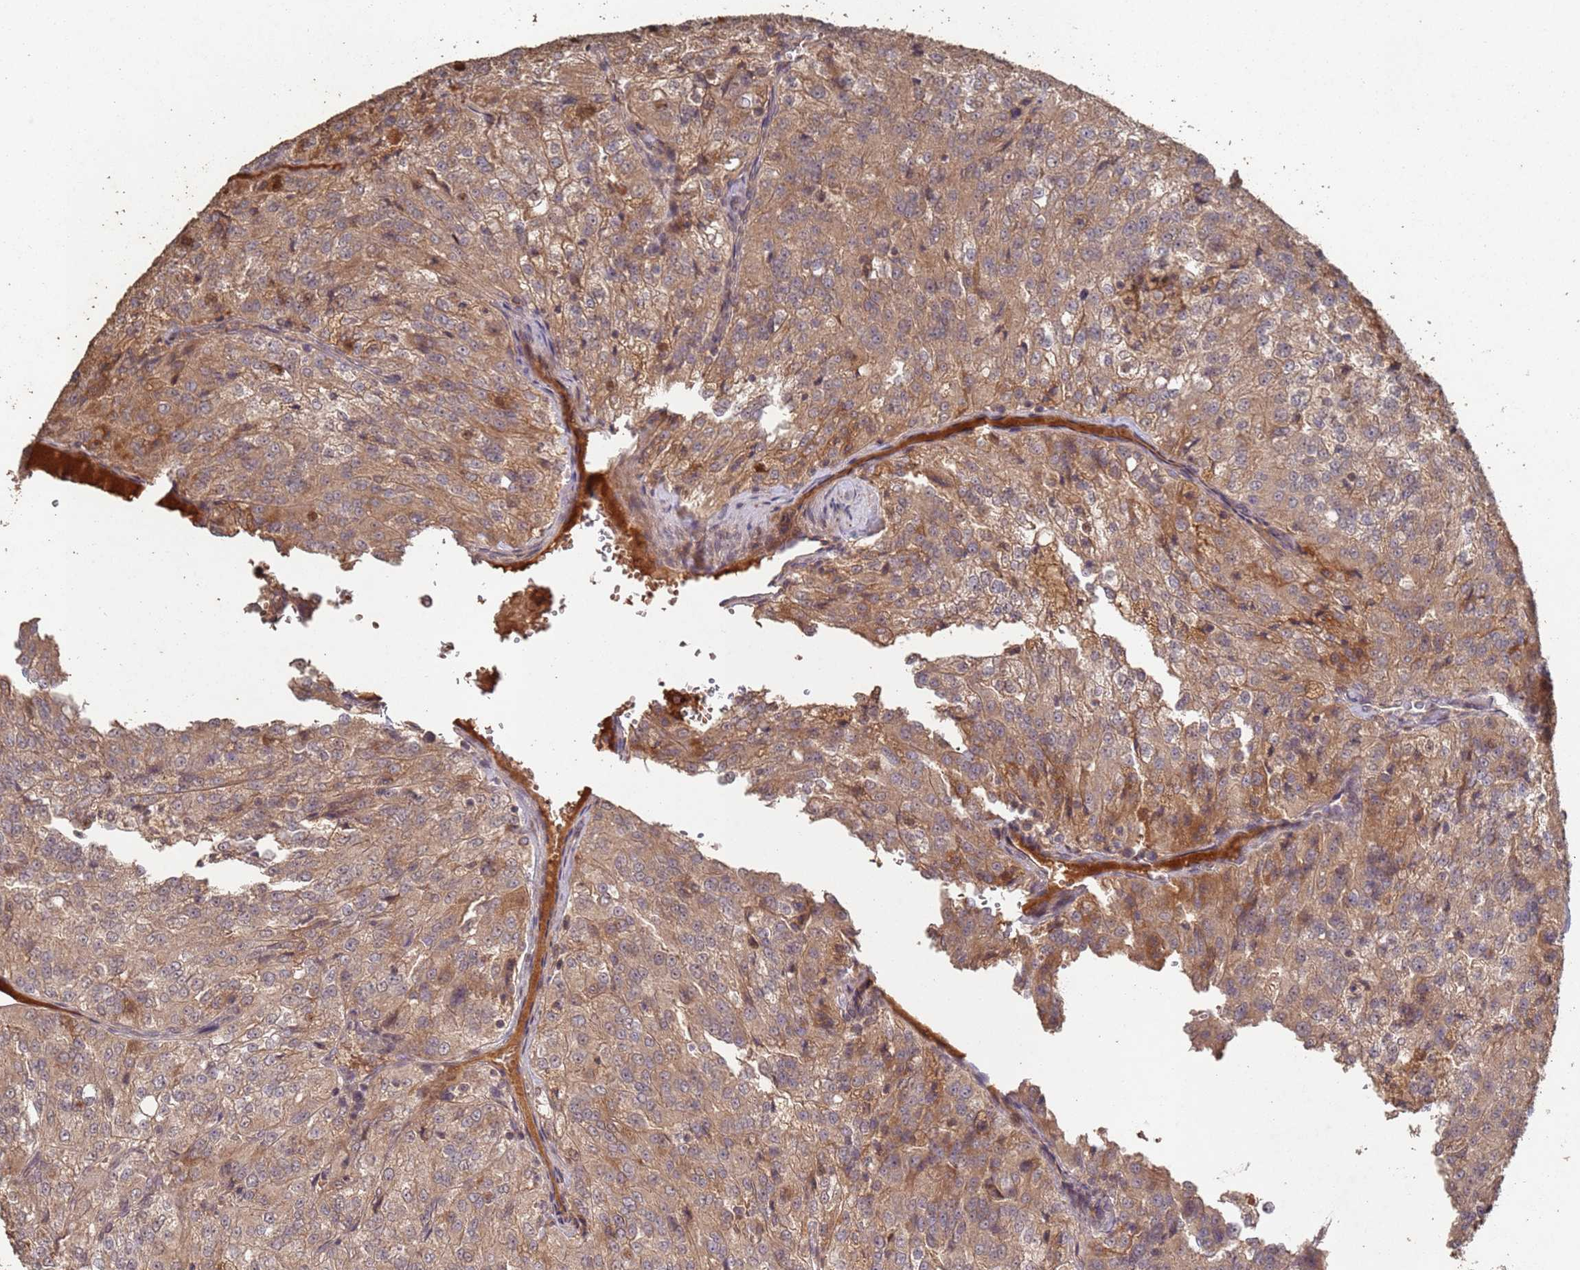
{"staining": {"intensity": "moderate", "quantity": ">75%", "location": "cytoplasmic/membranous"}, "tissue": "renal cancer", "cell_type": "Tumor cells", "image_type": "cancer", "snomed": [{"axis": "morphology", "description": "Adenocarcinoma, NOS"}, {"axis": "topography", "description": "Kidney"}], "caption": "Renal cancer (adenocarcinoma) stained with DAB (3,3'-diaminobenzidine) immunohistochemistry (IHC) displays medium levels of moderate cytoplasmic/membranous positivity in about >75% of tumor cells.", "gene": "FRAT1", "patient": {"sex": "female", "age": 63}}